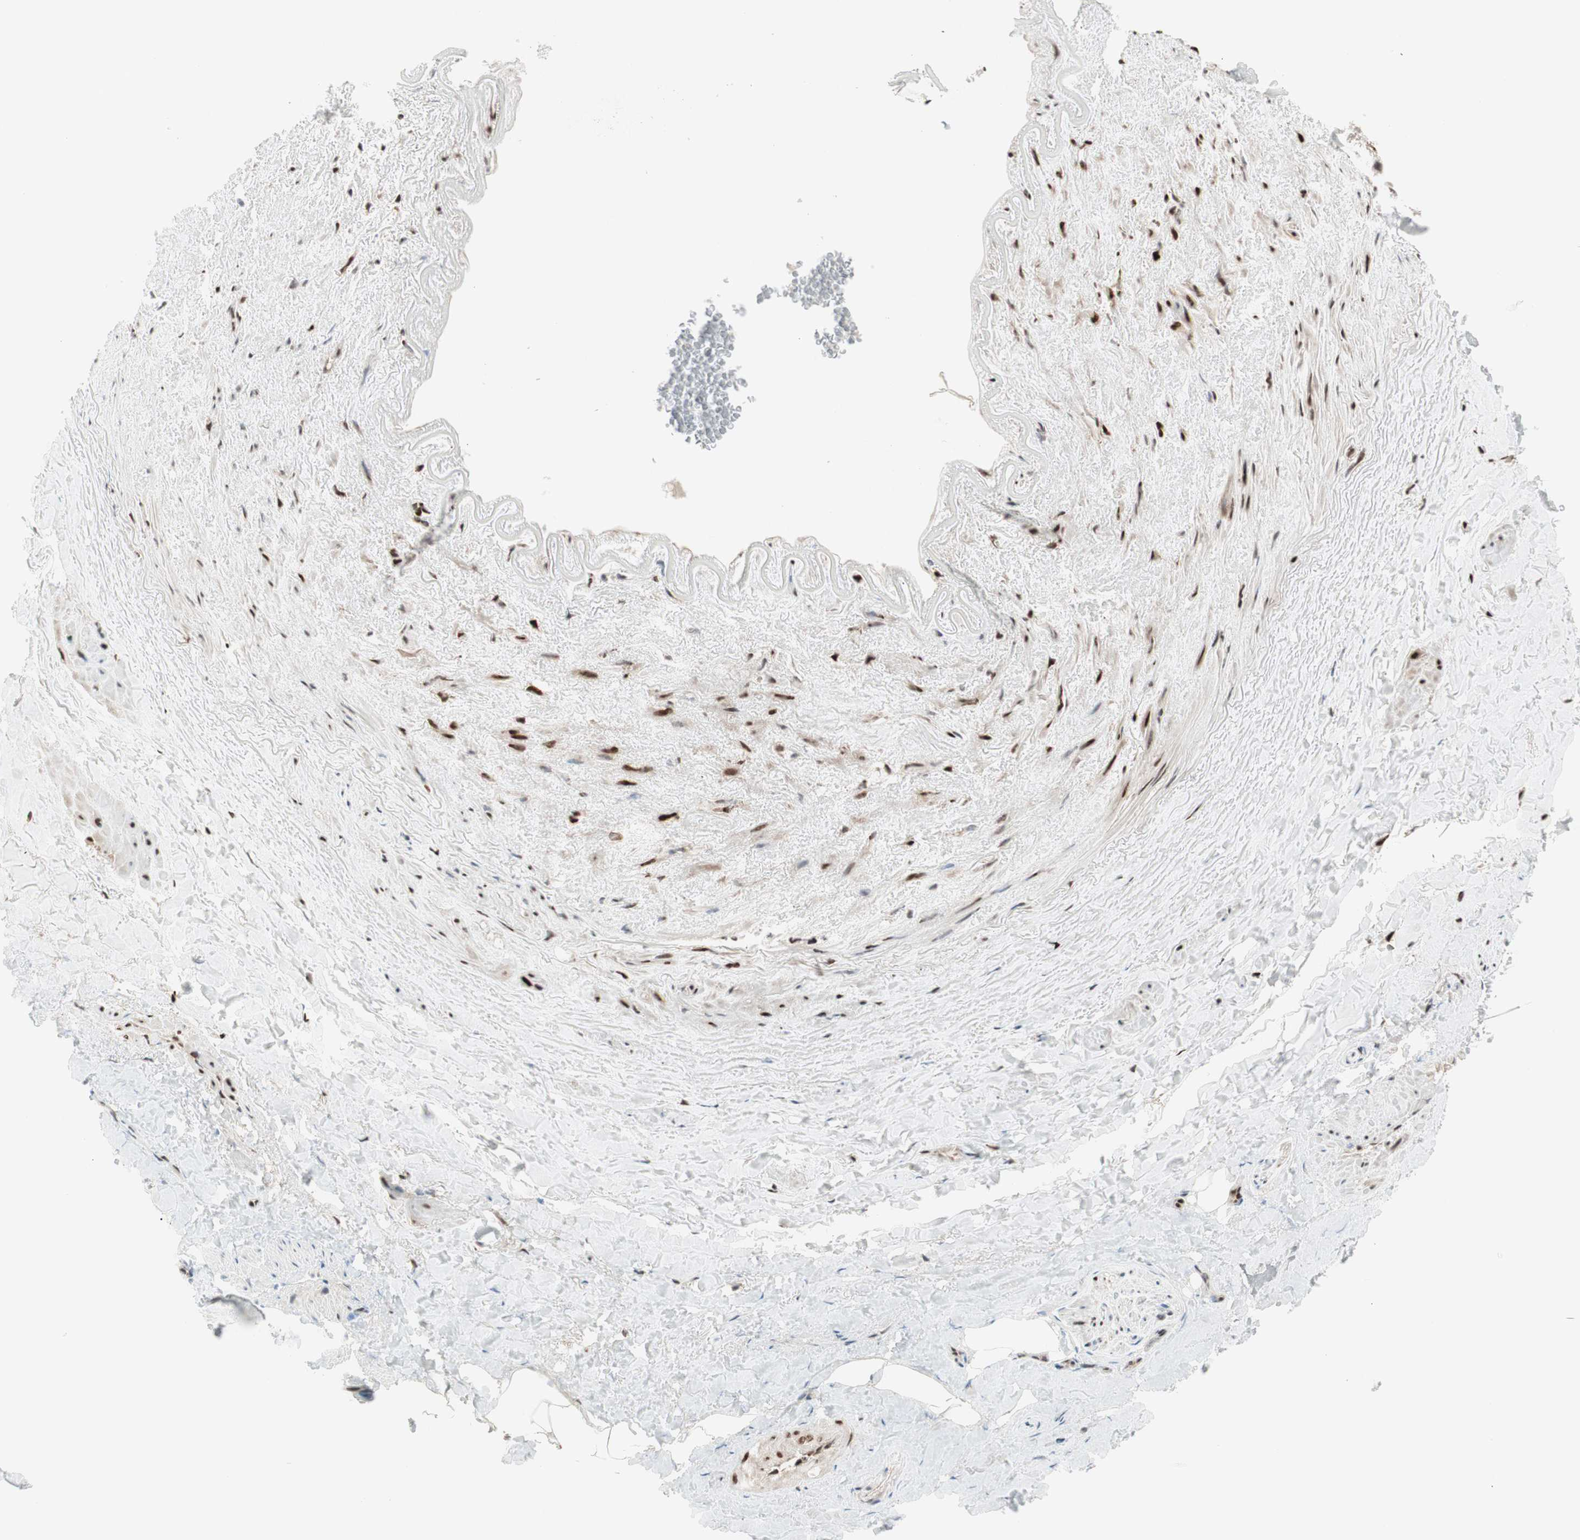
{"staining": {"intensity": "moderate", "quantity": ">75%", "location": "nuclear"}, "tissue": "adipose tissue", "cell_type": "Adipocytes", "image_type": "normal", "snomed": [{"axis": "morphology", "description": "Normal tissue, NOS"}, {"axis": "topography", "description": "Peripheral nerve tissue"}], "caption": "Immunohistochemical staining of benign adipose tissue displays medium levels of moderate nuclear expression in about >75% of adipocytes.", "gene": "HEXIM1", "patient": {"sex": "male", "age": 70}}